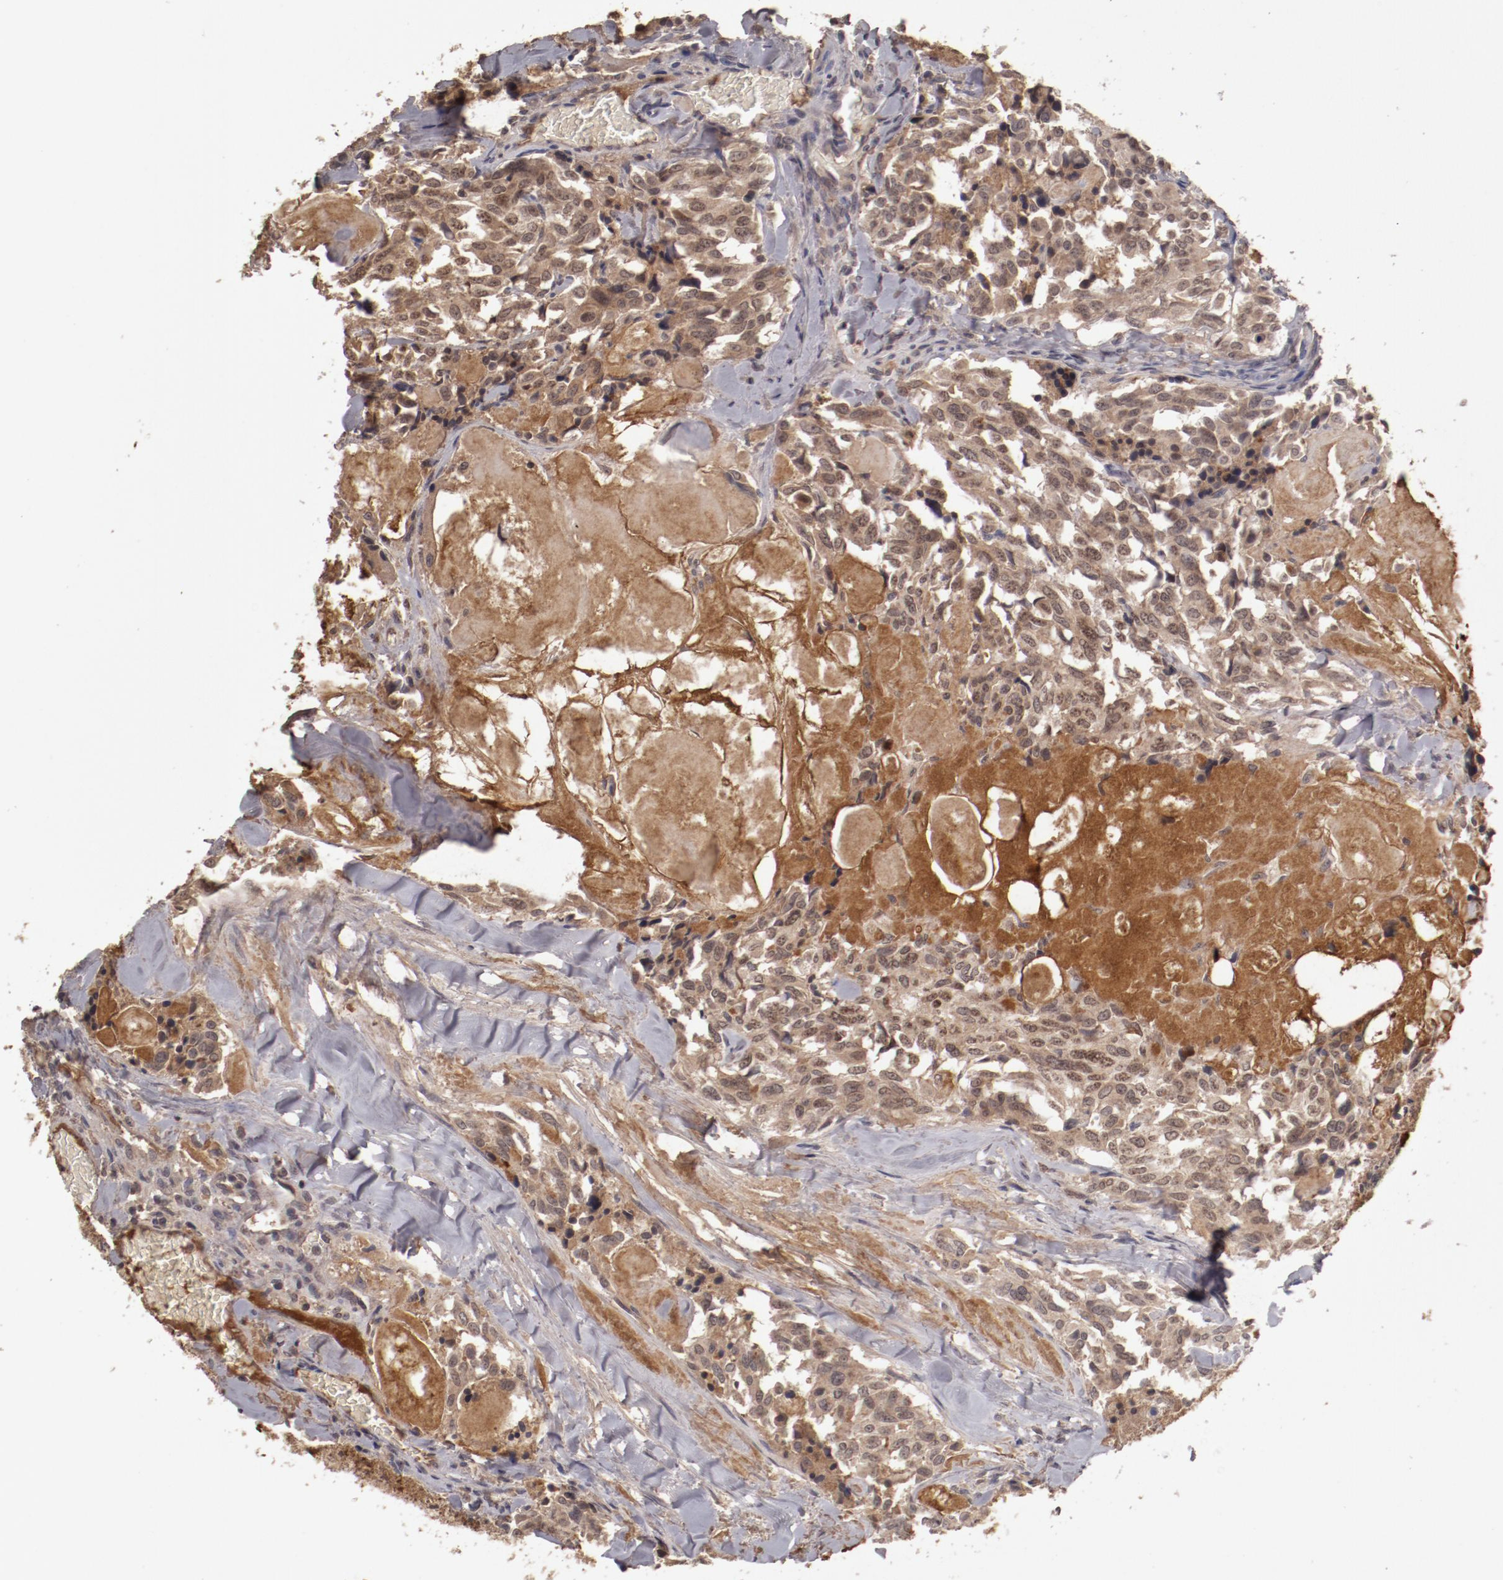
{"staining": {"intensity": "moderate", "quantity": ">75%", "location": "cytoplasmic/membranous,nuclear"}, "tissue": "thyroid cancer", "cell_type": "Tumor cells", "image_type": "cancer", "snomed": [{"axis": "morphology", "description": "Carcinoma, NOS"}, {"axis": "morphology", "description": "Carcinoid, malignant, NOS"}, {"axis": "topography", "description": "Thyroid gland"}], "caption": "Immunohistochemistry (IHC) (DAB) staining of human thyroid malignant carcinoid demonstrates moderate cytoplasmic/membranous and nuclear protein staining in about >75% of tumor cells.", "gene": "CP", "patient": {"sex": "male", "age": 33}}